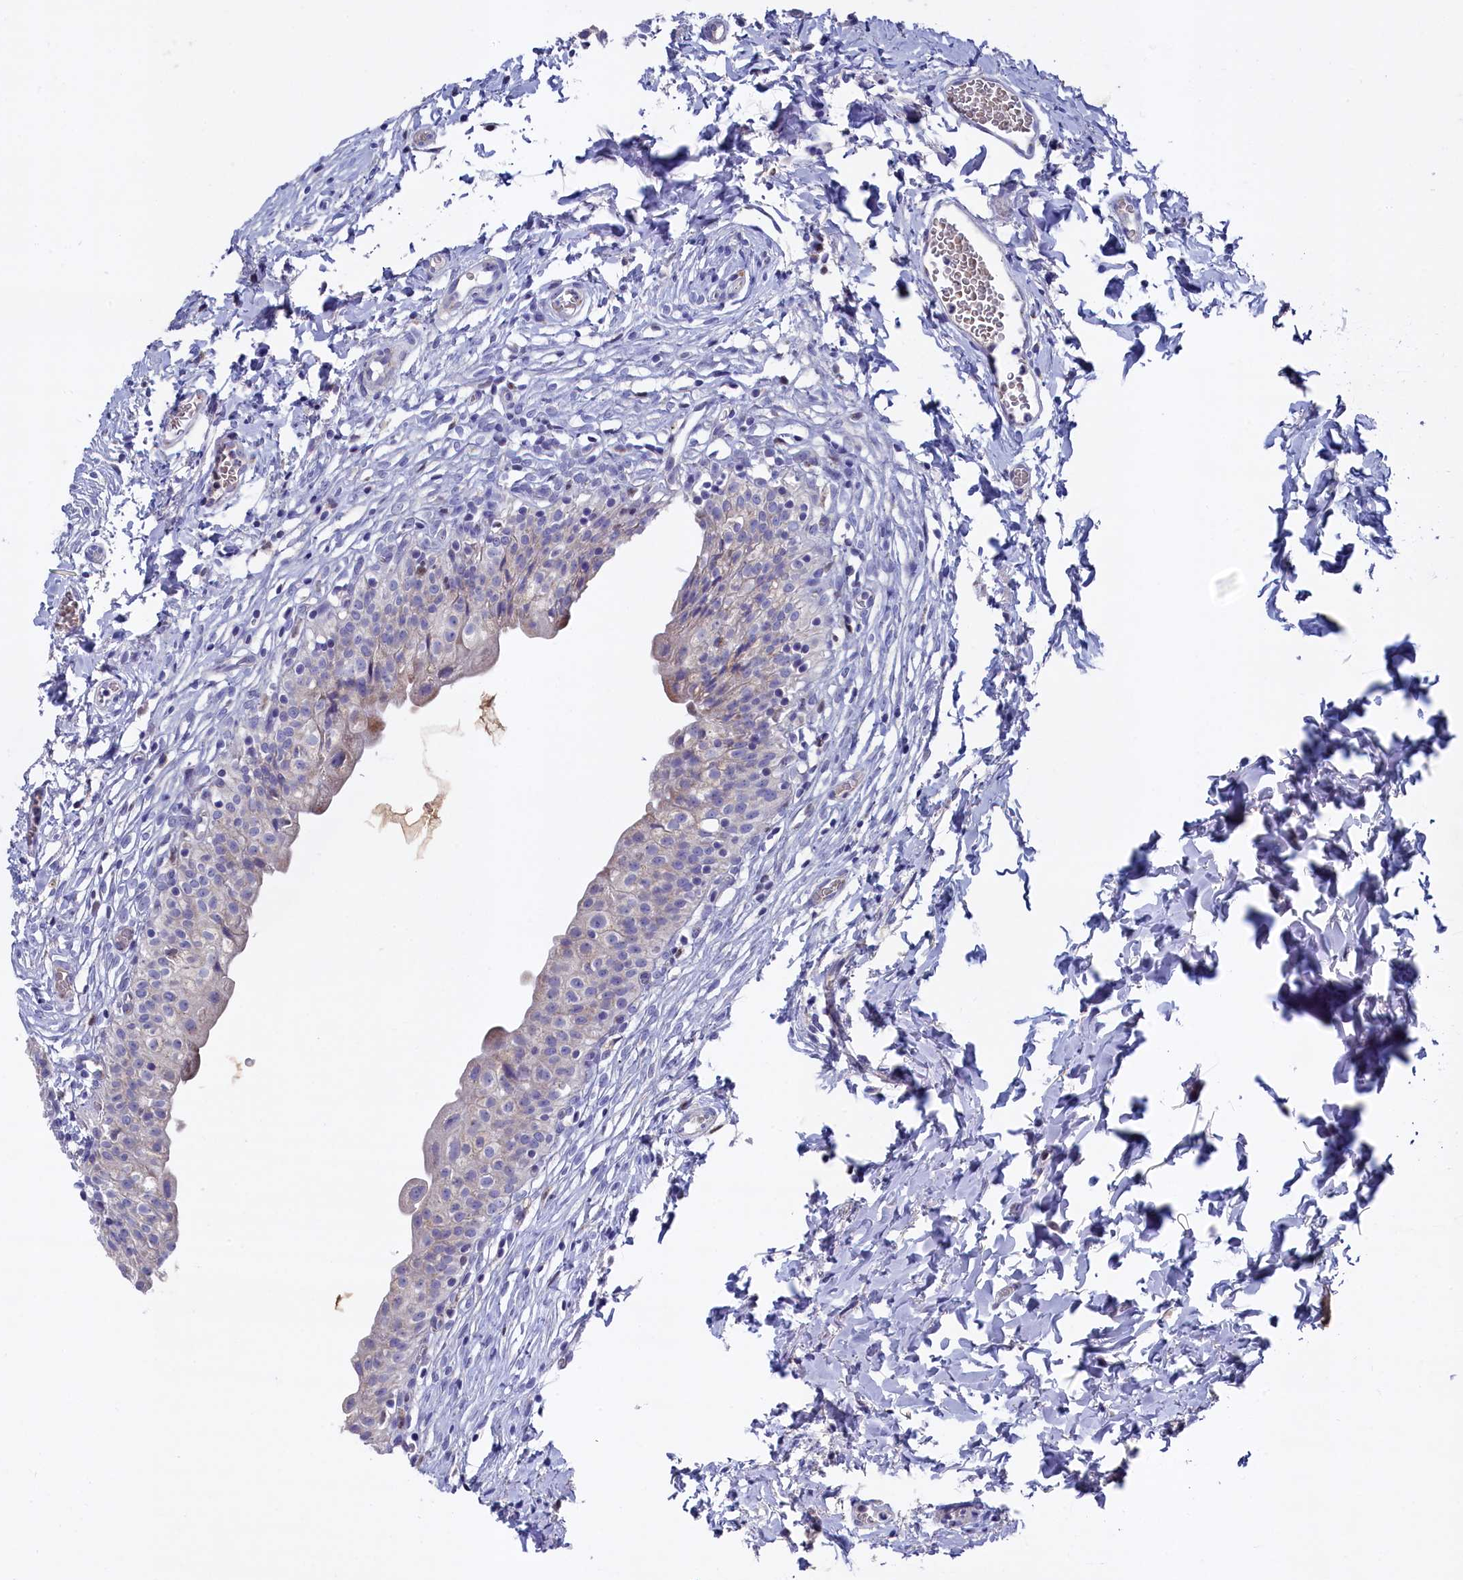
{"staining": {"intensity": "moderate", "quantity": "<25%", "location": "cytoplasmic/membranous"}, "tissue": "urinary bladder", "cell_type": "Urothelial cells", "image_type": "normal", "snomed": [{"axis": "morphology", "description": "Normal tissue, NOS"}, {"axis": "topography", "description": "Urinary bladder"}], "caption": "Immunohistochemistry (IHC) of benign human urinary bladder demonstrates low levels of moderate cytoplasmic/membranous positivity in approximately <25% of urothelial cells.", "gene": "GPR108", "patient": {"sex": "male", "age": 55}}